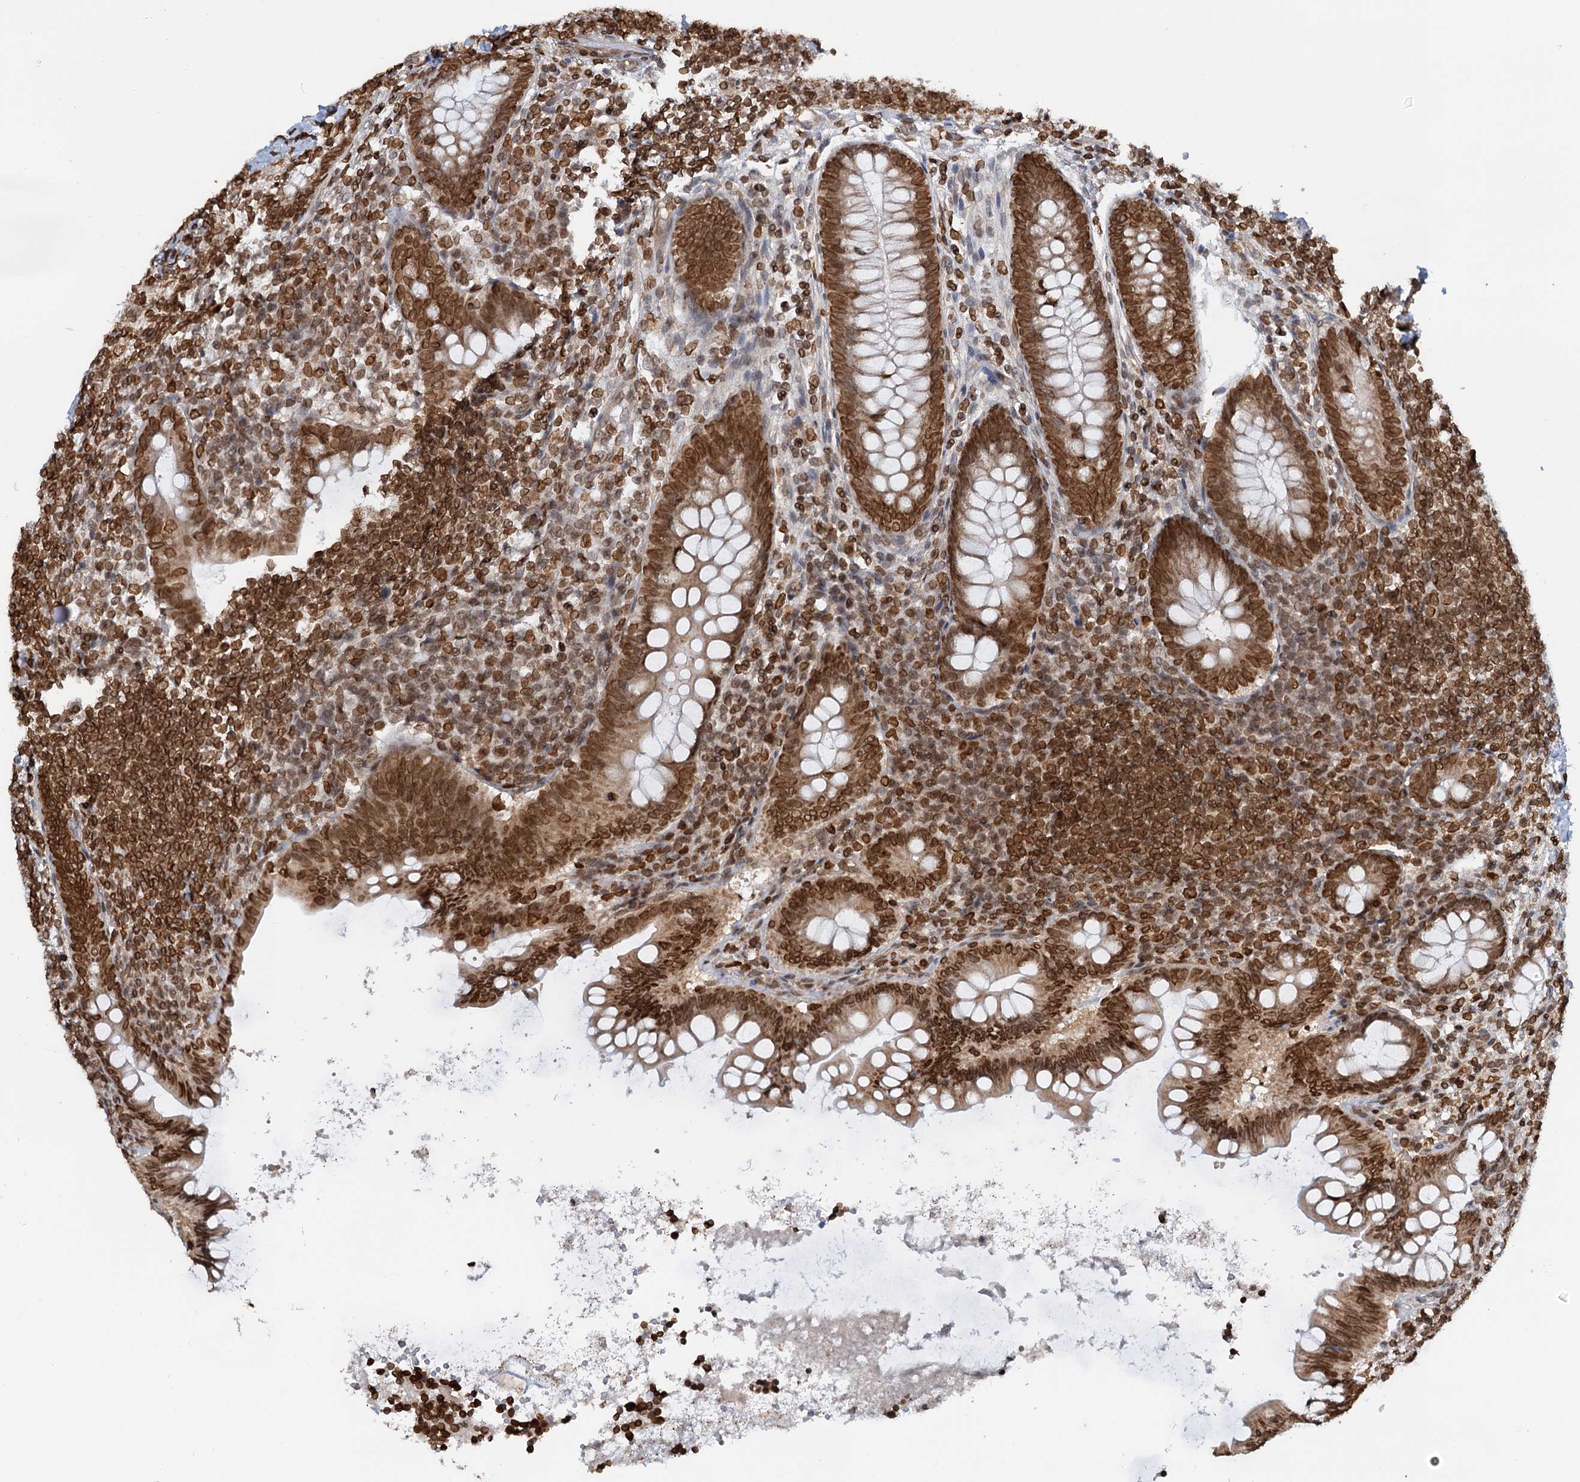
{"staining": {"intensity": "strong", "quantity": ">75%", "location": "nuclear"}, "tissue": "appendix", "cell_type": "Glandular cells", "image_type": "normal", "snomed": [{"axis": "morphology", "description": "Normal tissue, NOS"}, {"axis": "topography", "description": "Appendix"}], "caption": "Glandular cells show high levels of strong nuclear expression in approximately >75% of cells in normal human appendix.", "gene": "ZC3H13", "patient": {"sex": "female", "age": 33}}